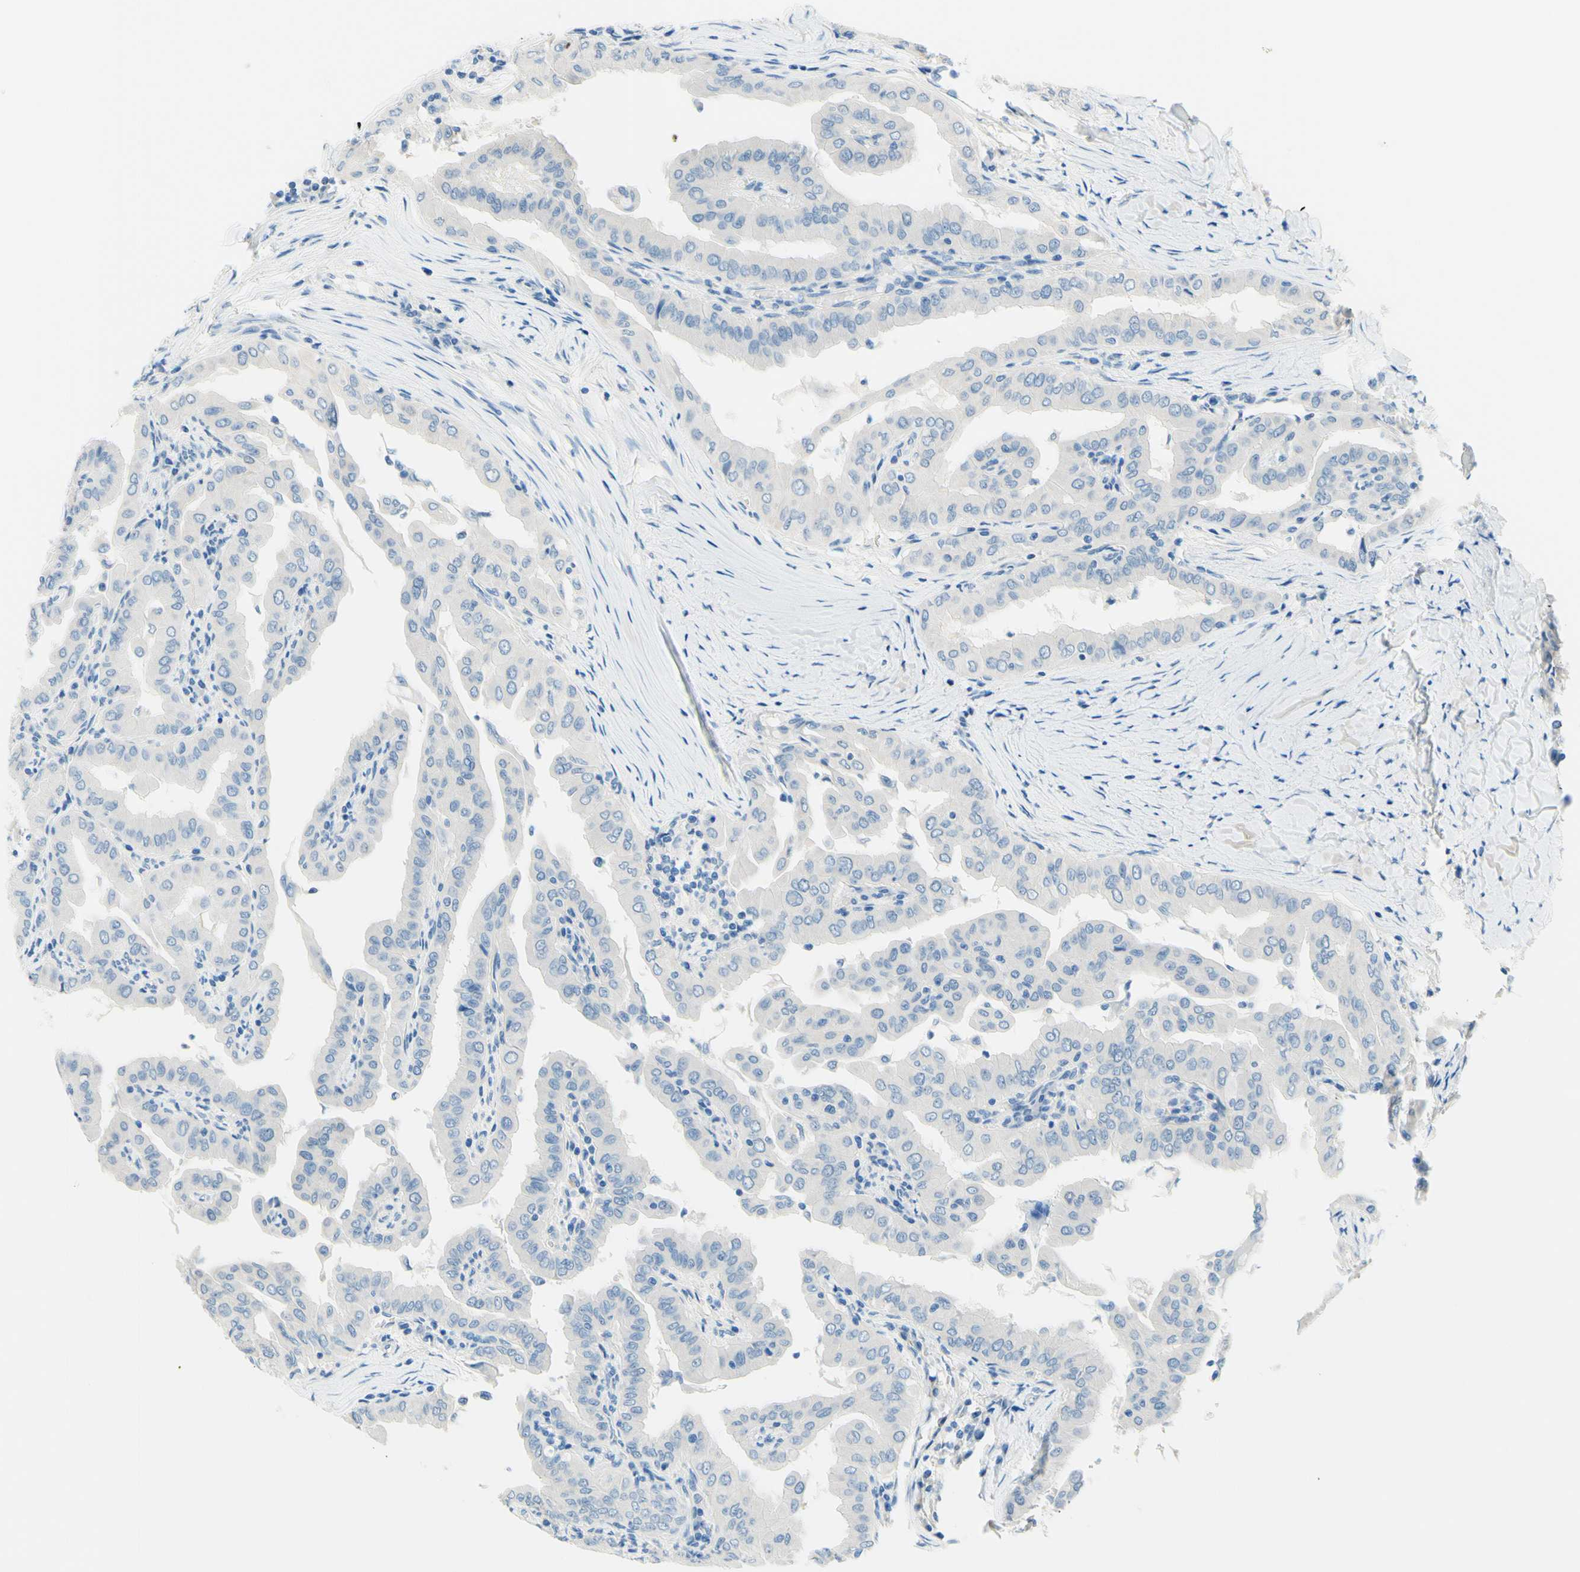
{"staining": {"intensity": "negative", "quantity": "none", "location": "none"}, "tissue": "thyroid cancer", "cell_type": "Tumor cells", "image_type": "cancer", "snomed": [{"axis": "morphology", "description": "Papillary adenocarcinoma, NOS"}, {"axis": "topography", "description": "Thyroid gland"}], "caption": "Histopathology image shows no protein expression in tumor cells of thyroid cancer (papillary adenocarcinoma) tissue. (DAB IHC, high magnification).", "gene": "PASD1", "patient": {"sex": "male", "age": 33}}